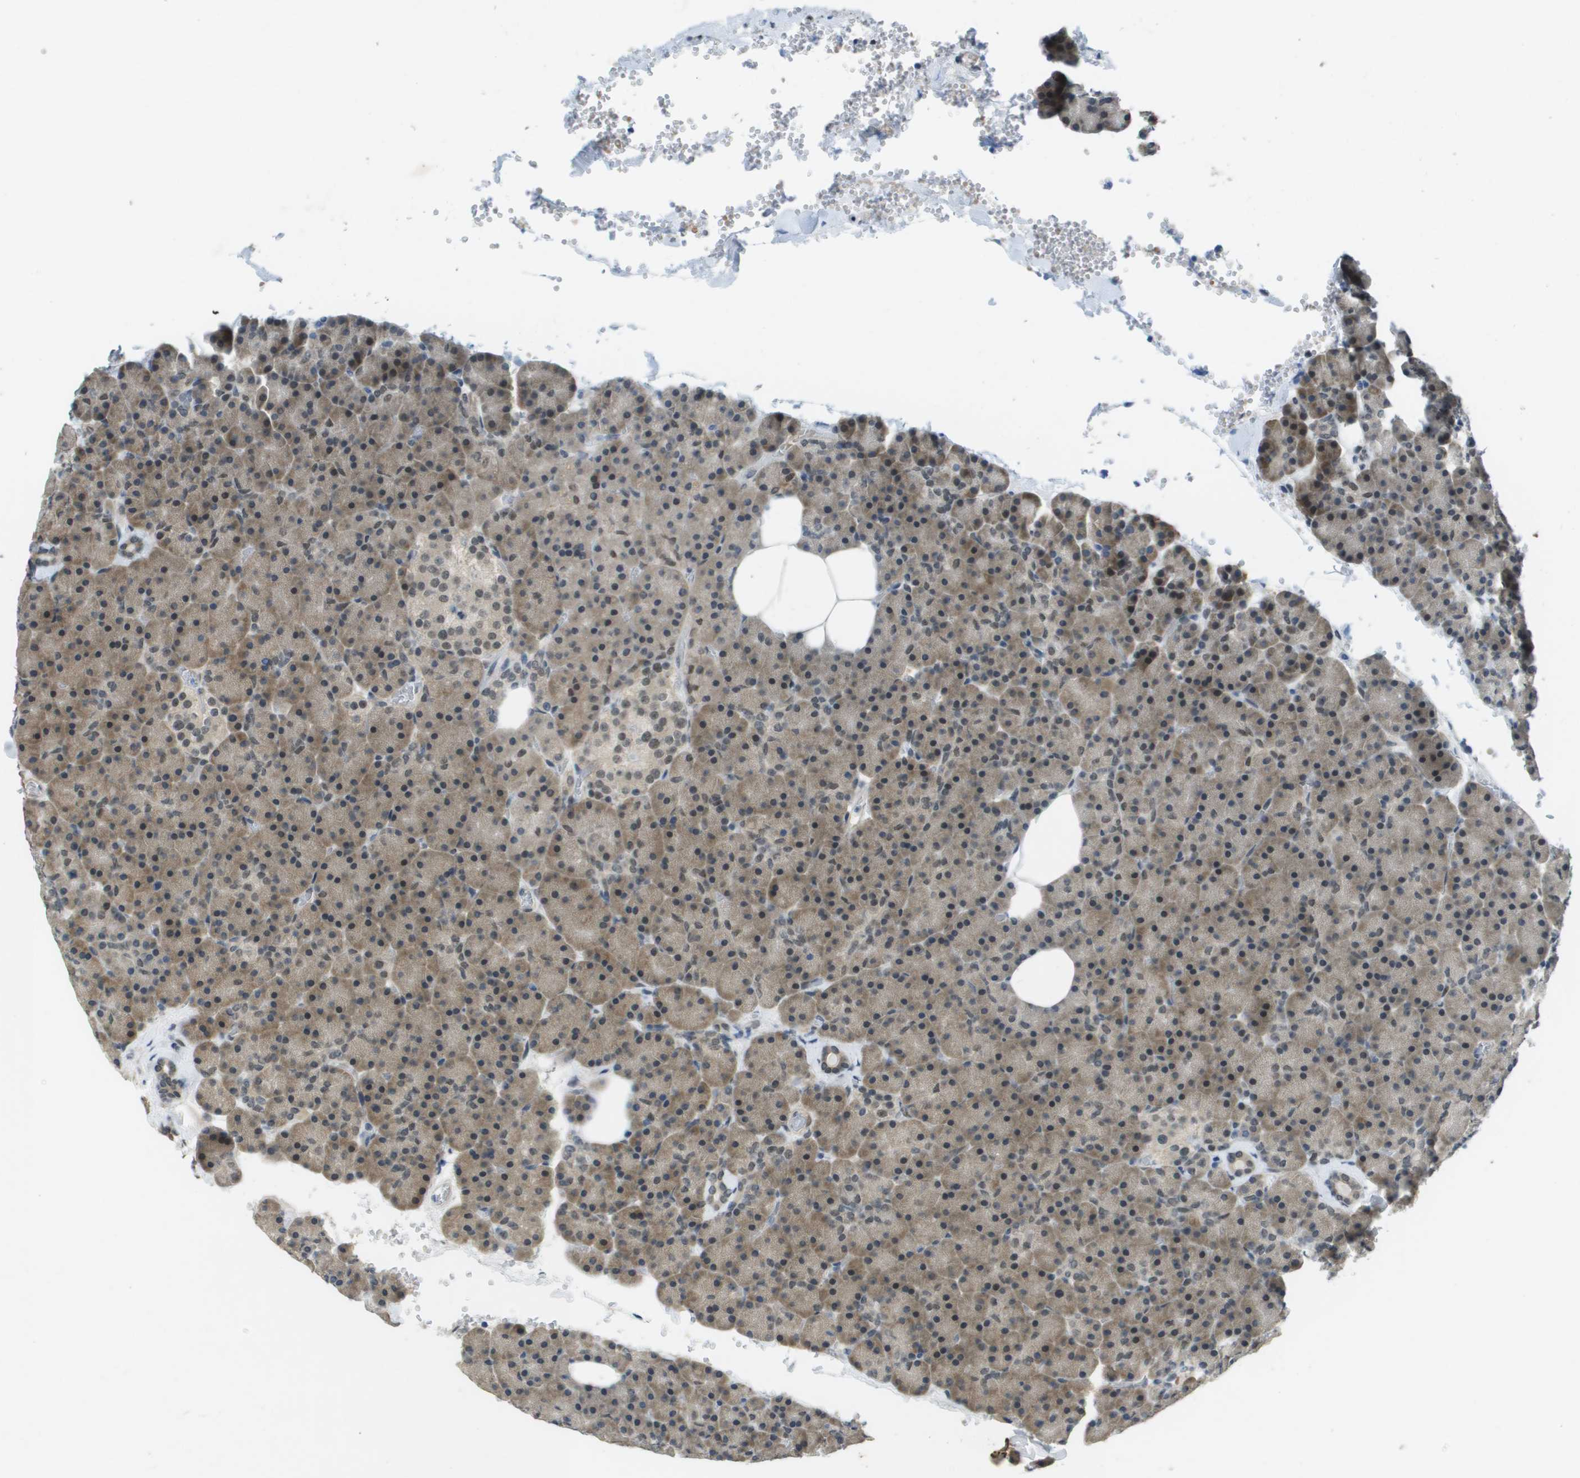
{"staining": {"intensity": "moderate", "quantity": ">75%", "location": "cytoplasmic/membranous,nuclear"}, "tissue": "pancreas", "cell_type": "Exocrine glandular cells", "image_type": "normal", "snomed": [{"axis": "morphology", "description": "Normal tissue, NOS"}, {"axis": "topography", "description": "Pancreas"}], "caption": "The micrograph exhibits staining of normal pancreas, revealing moderate cytoplasmic/membranous,nuclear protein expression (brown color) within exocrine glandular cells.", "gene": "ARID1B", "patient": {"sex": "female", "age": 35}}